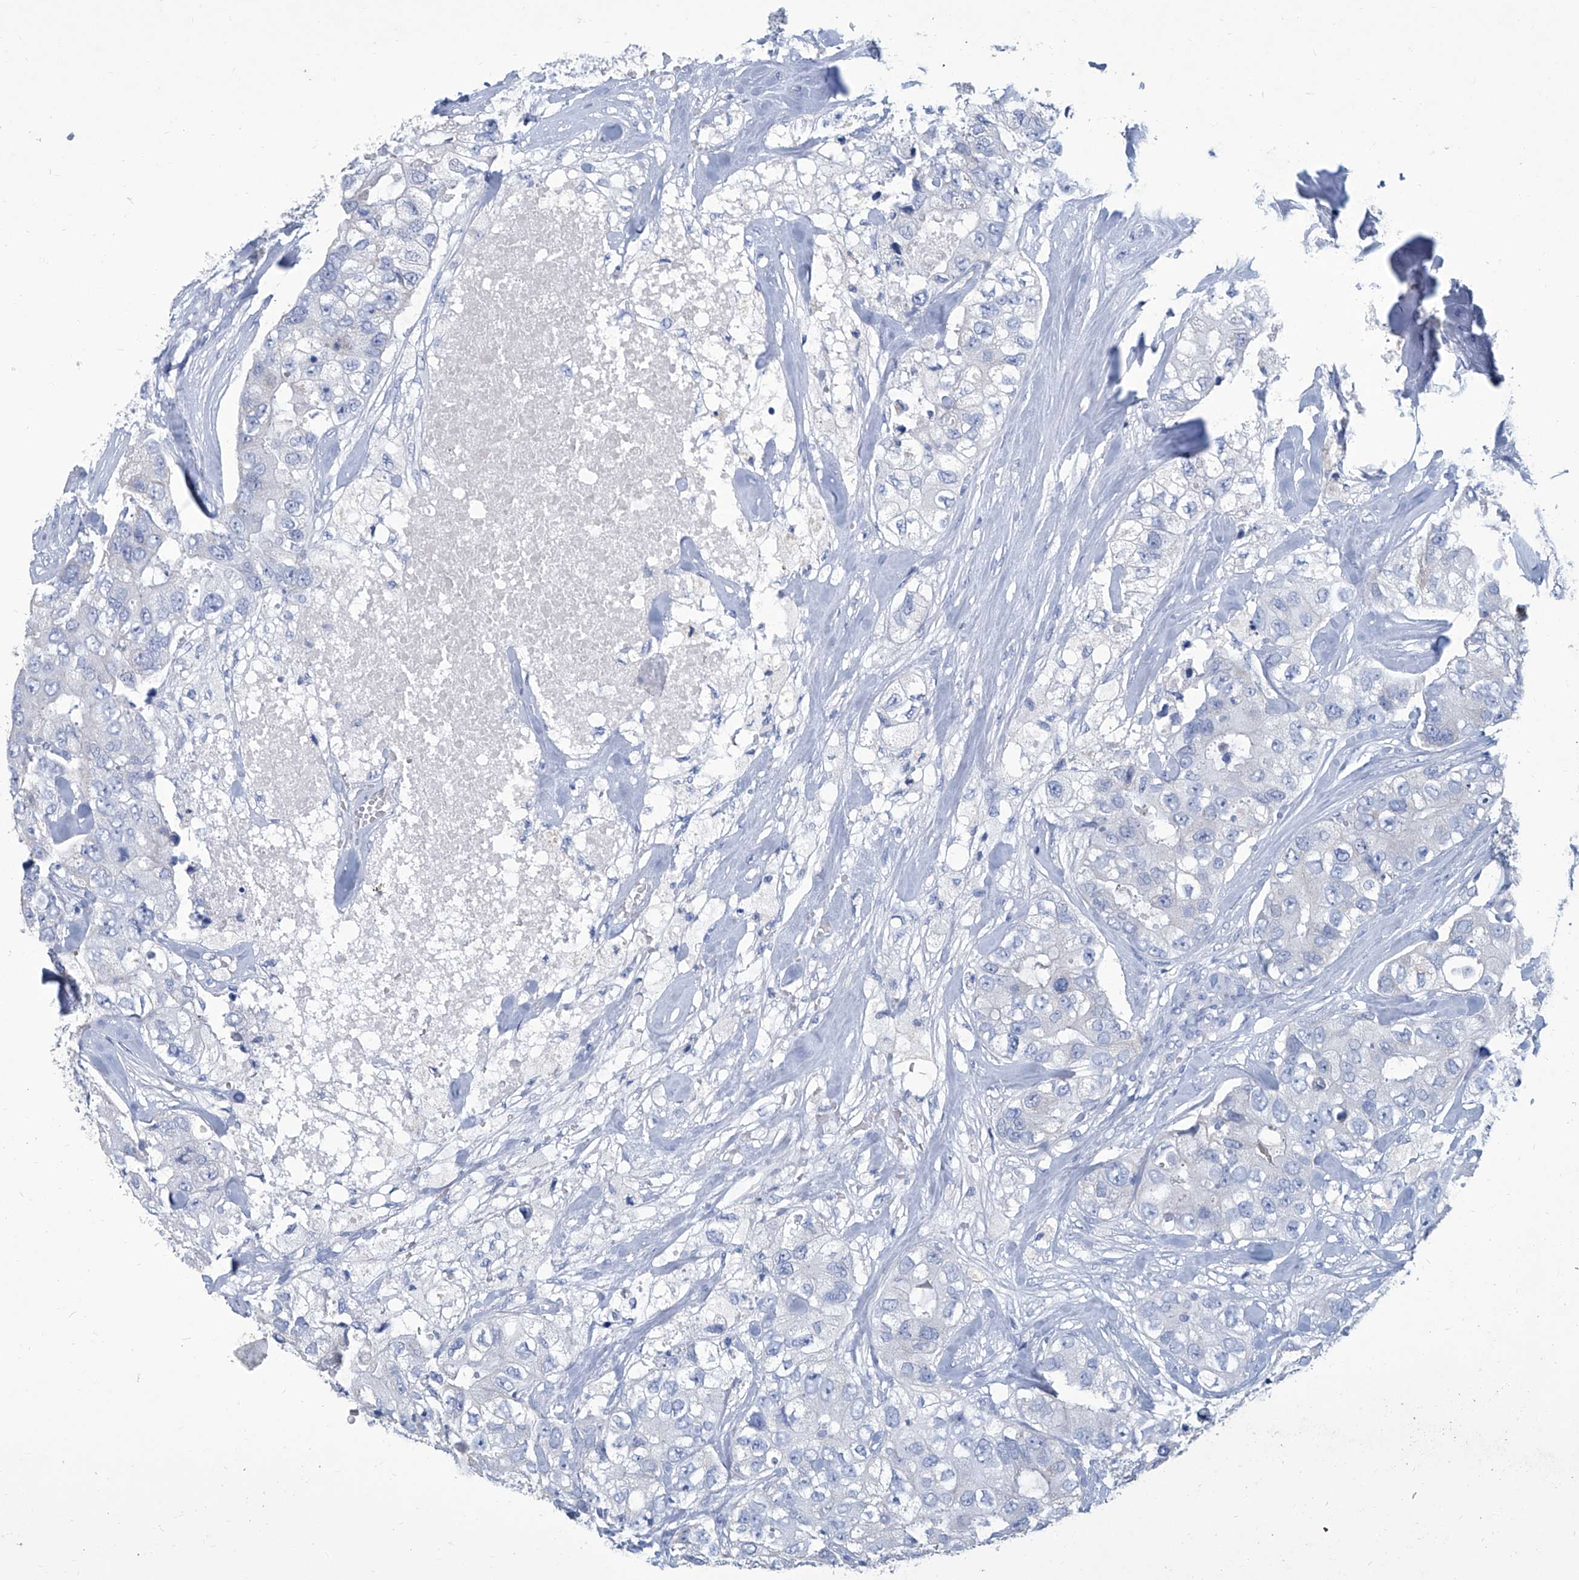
{"staining": {"intensity": "negative", "quantity": "none", "location": "none"}, "tissue": "breast cancer", "cell_type": "Tumor cells", "image_type": "cancer", "snomed": [{"axis": "morphology", "description": "Duct carcinoma"}, {"axis": "topography", "description": "Breast"}], "caption": "Tumor cells show no significant staining in infiltrating ductal carcinoma (breast). The staining was performed using DAB to visualize the protein expression in brown, while the nuclei were stained in blue with hematoxylin (Magnification: 20x).", "gene": "MTARC1", "patient": {"sex": "female", "age": 62}}